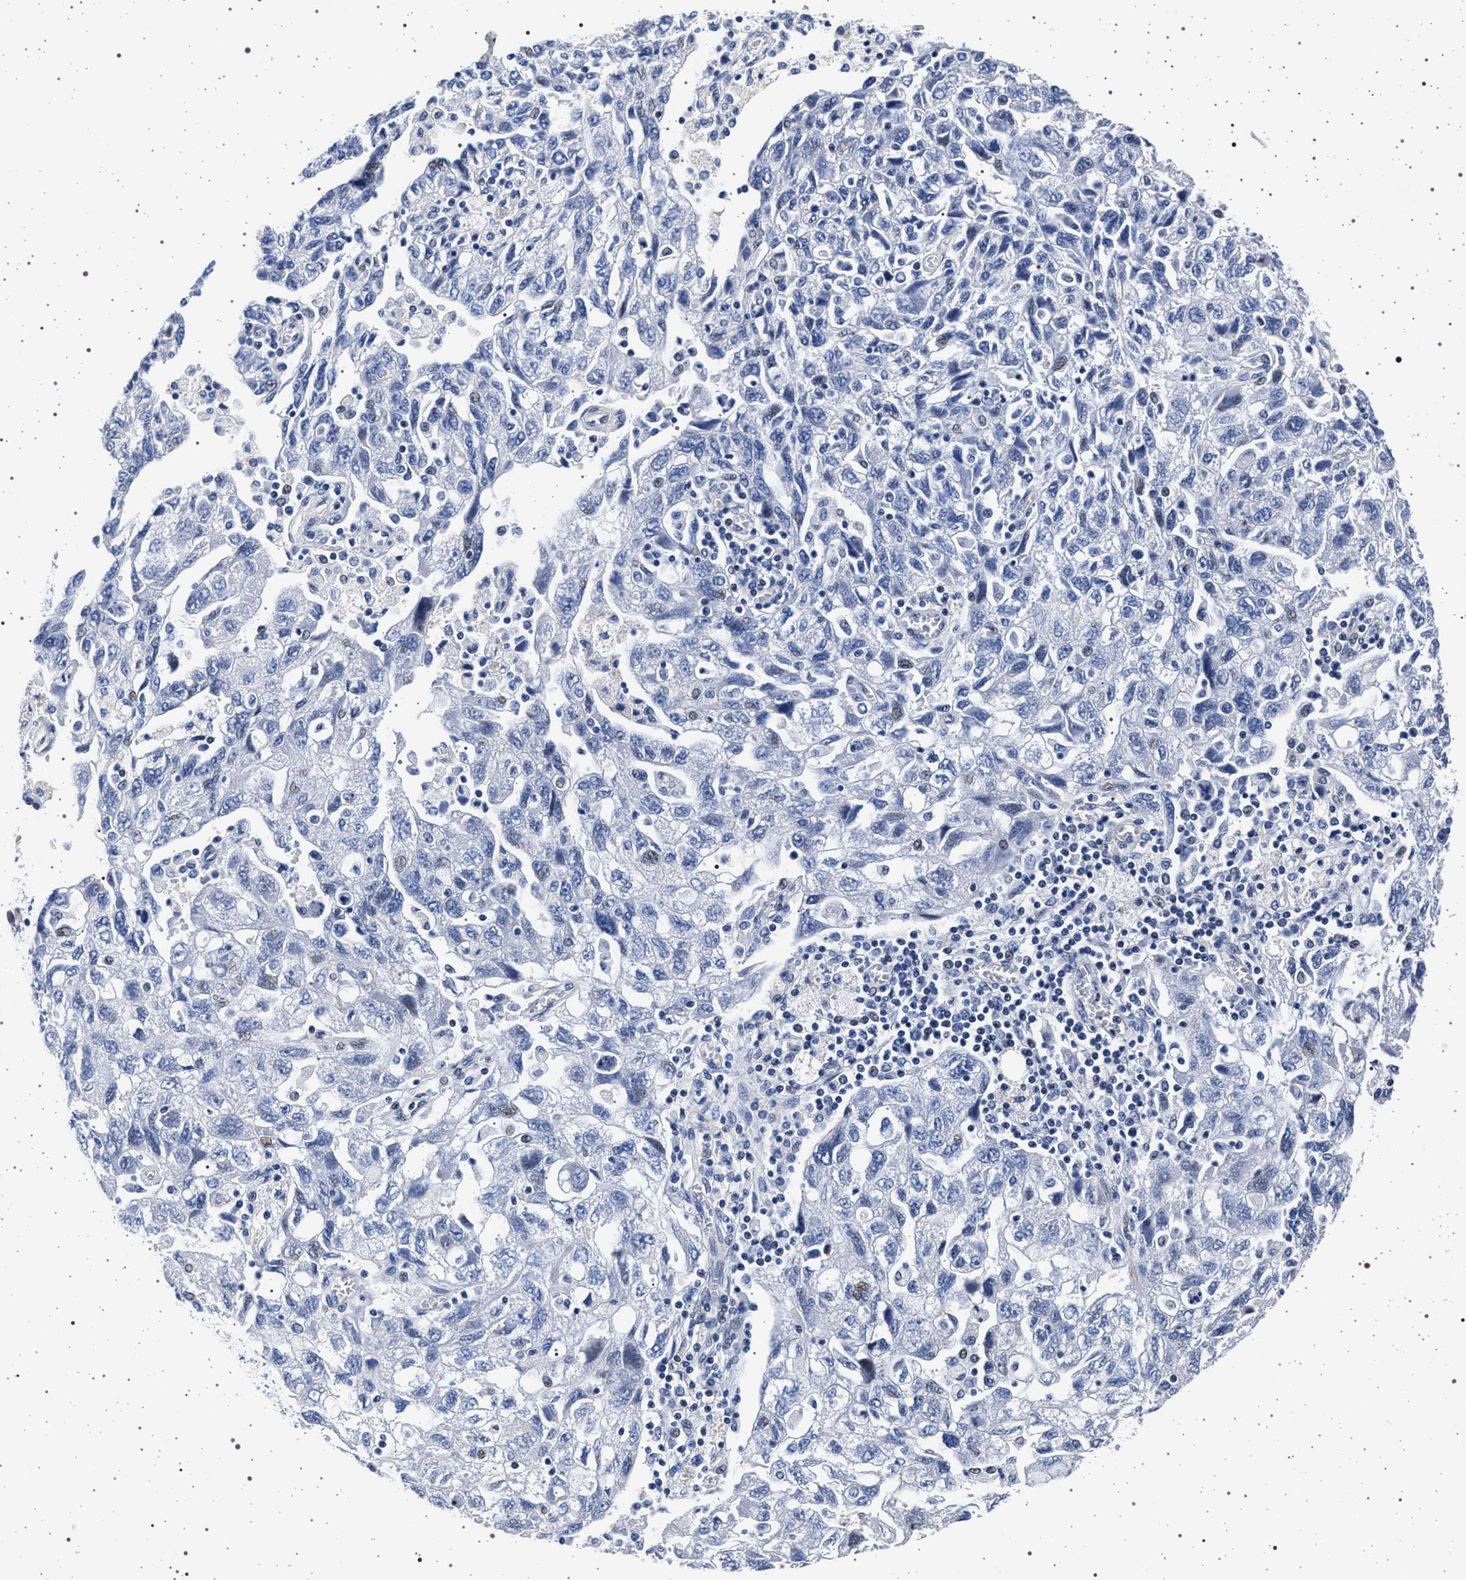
{"staining": {"intensity": "negative", "quantity": "none", "location": "none"}, "tissue": "ovarian cancer", "cell_type": "Tumor cells", "image_type": "cancer", "snomed": [{"axis": "morphology", "description": "Carcinoma, NOS"}, {"axis": "morphology", "description": "Cystadenocarcinoma, serous, NOS"}, {"axis": "topography", "description": "Ovary"}], "caption": "Immunohistochemistry photomicrograph of human ovarian carcinoma stained for a protein (brown), which reveals no positivity in tumor cells. (DAB (3,3'-diaminobenzidine) IHC visualized using brightfield microscopy, high magnification).", "gene": "SLC9A1", "patient": {"sex": "female", "age": 69}}